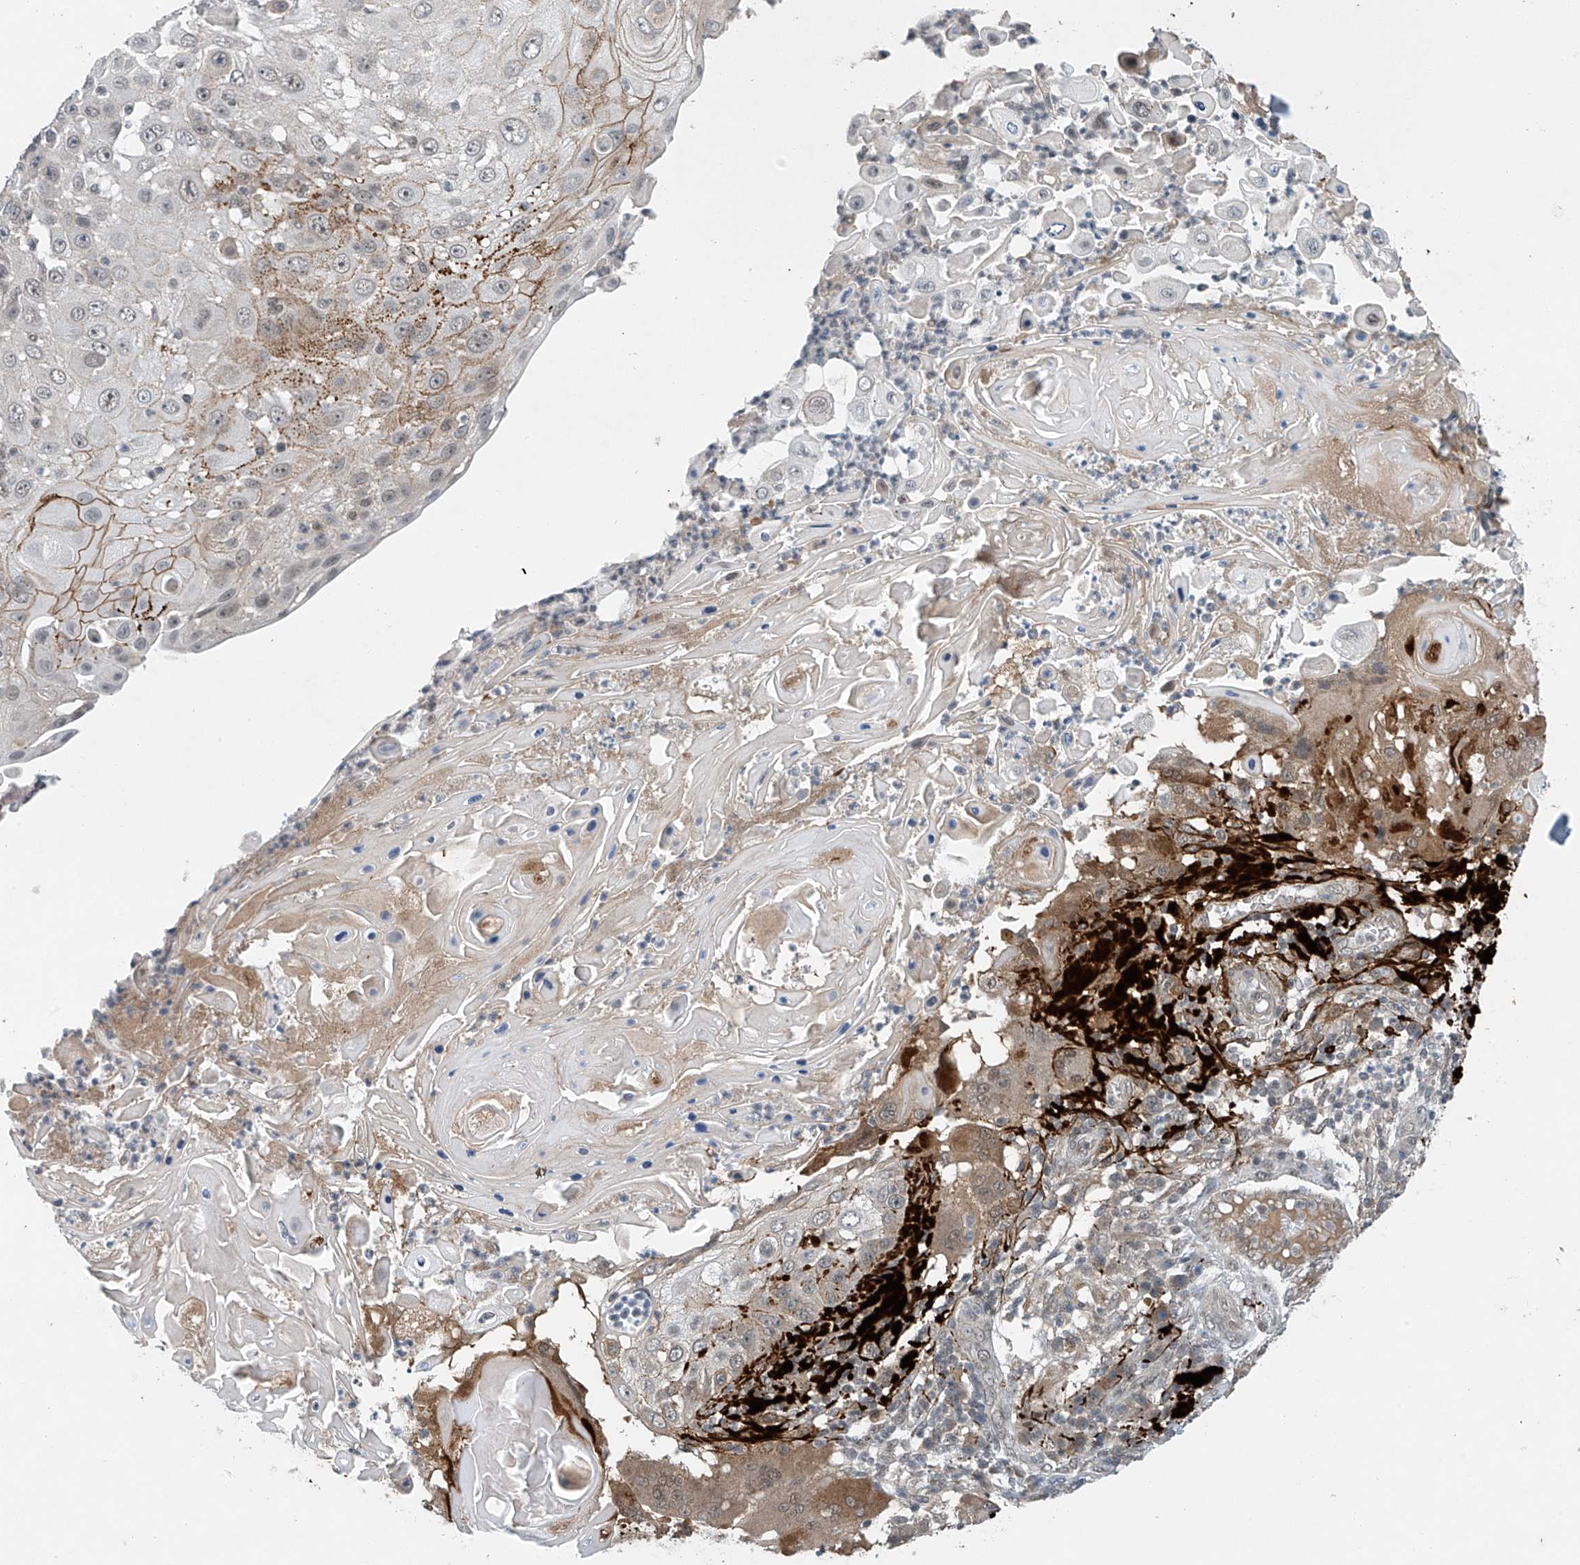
{"staining": {"intensity": "moderate", "quantity": "<25%", "location": "cytoplasmic/membranous"}, "tissue": "skin cancer", "cell_type": "Tumor cells", "image_type": "cancer", "snomed": [{"axis": "morphology", "description": "Squamous cell carcinoma, NOS"}, {"axis": "topography", "description": "Skin"}], "caption": "Protein analysis of skin cancer tissue displays moderate cytoplasmic/membranous positivity in approximately <25% of tumor cells.", "gene": "TAF8", "patient": {"sex": "female", "age": 44}}